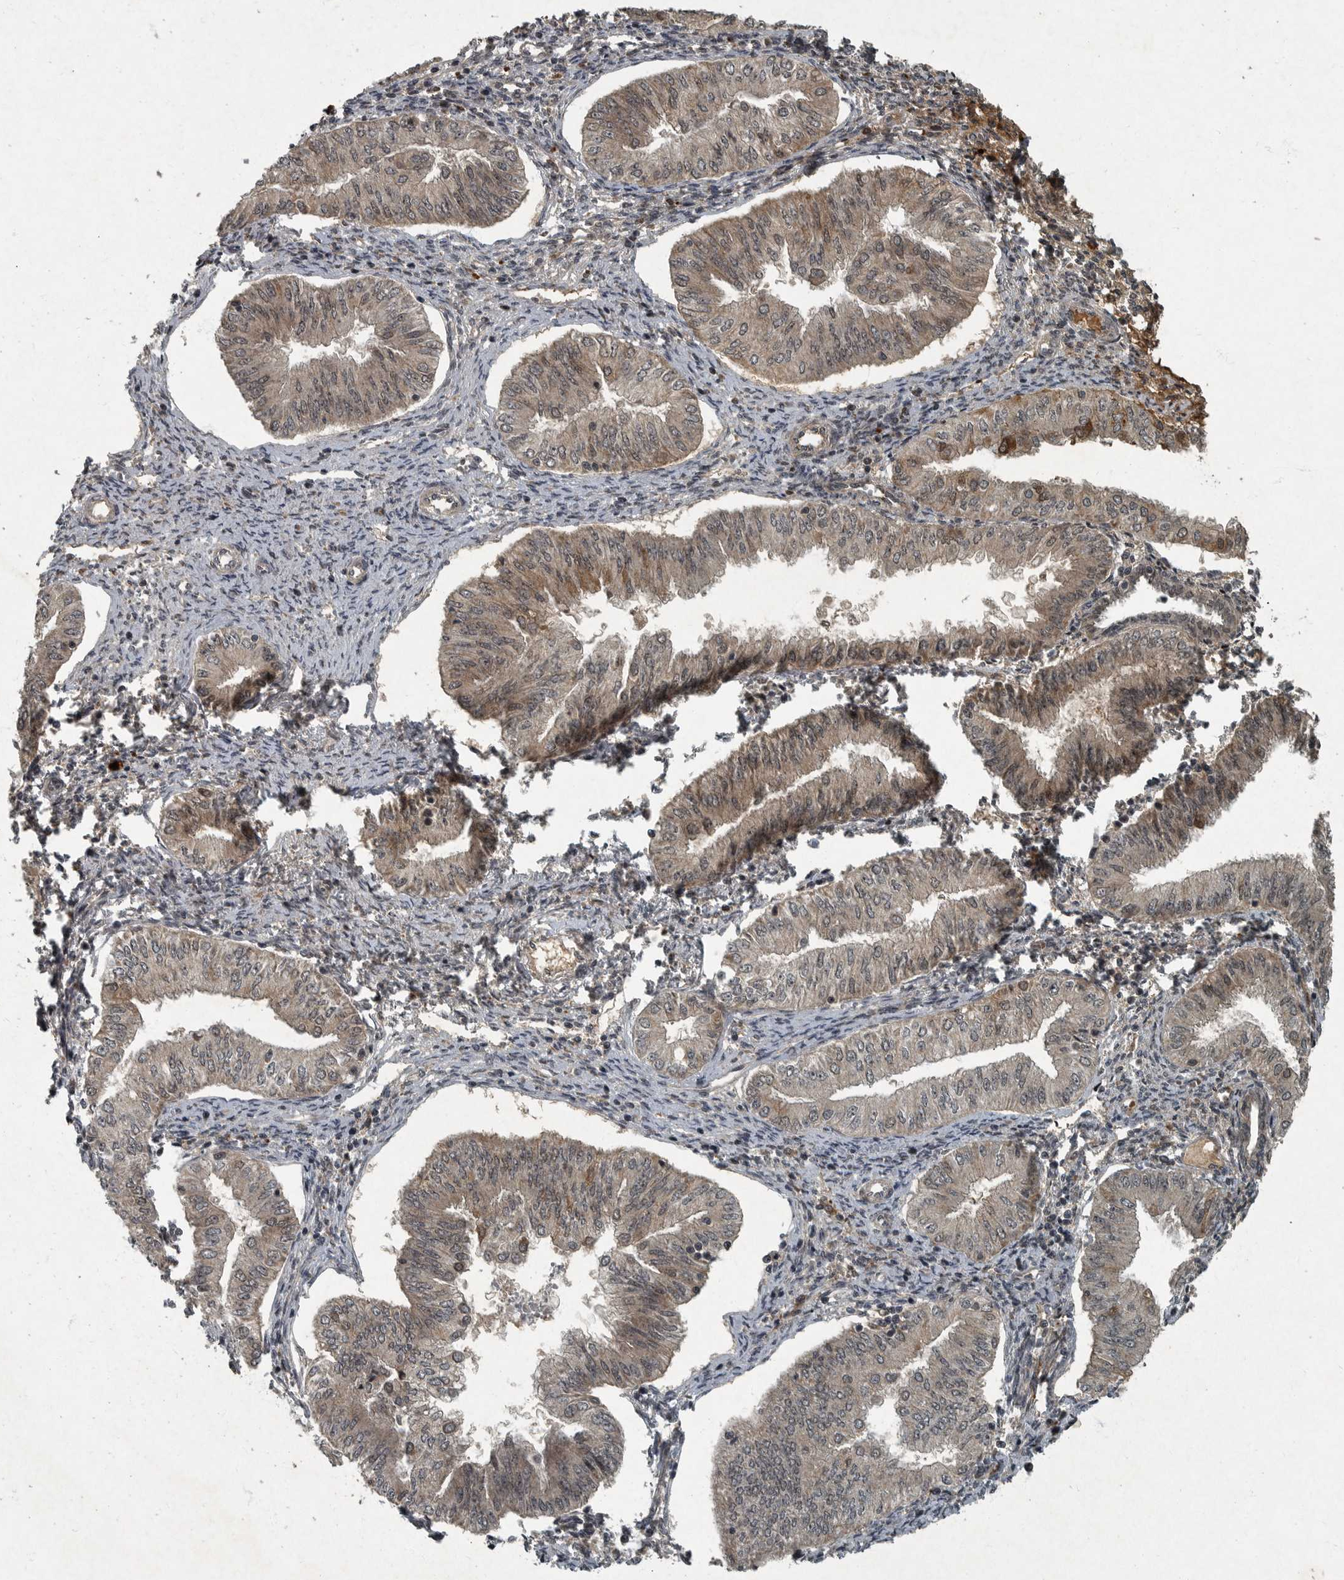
{"staining": {"intensity": "moderate", "quantity": "<25%", "location": "cytoplasmic/membranous"}, "tissue": "endometrial cancer", "cell_type": "Tumor cells", "image_type": "cancer", "snomed": [{"axis": "morphology", "description": "Normal tissue, NOS"}, {"axis": "morphology", "description": "Adenocarcinoma, NOS"}, {"axis": "topography", "description": "Endometrium"}], "caption": "Human endometrial adenocarcinoma stained with a brown dye displays moderate cytoplasmic/membranous positive positivity in approximately <25% of tumor cells.", "gene": "FOXO1", "patient": {"sex": "female", "age": 53}}